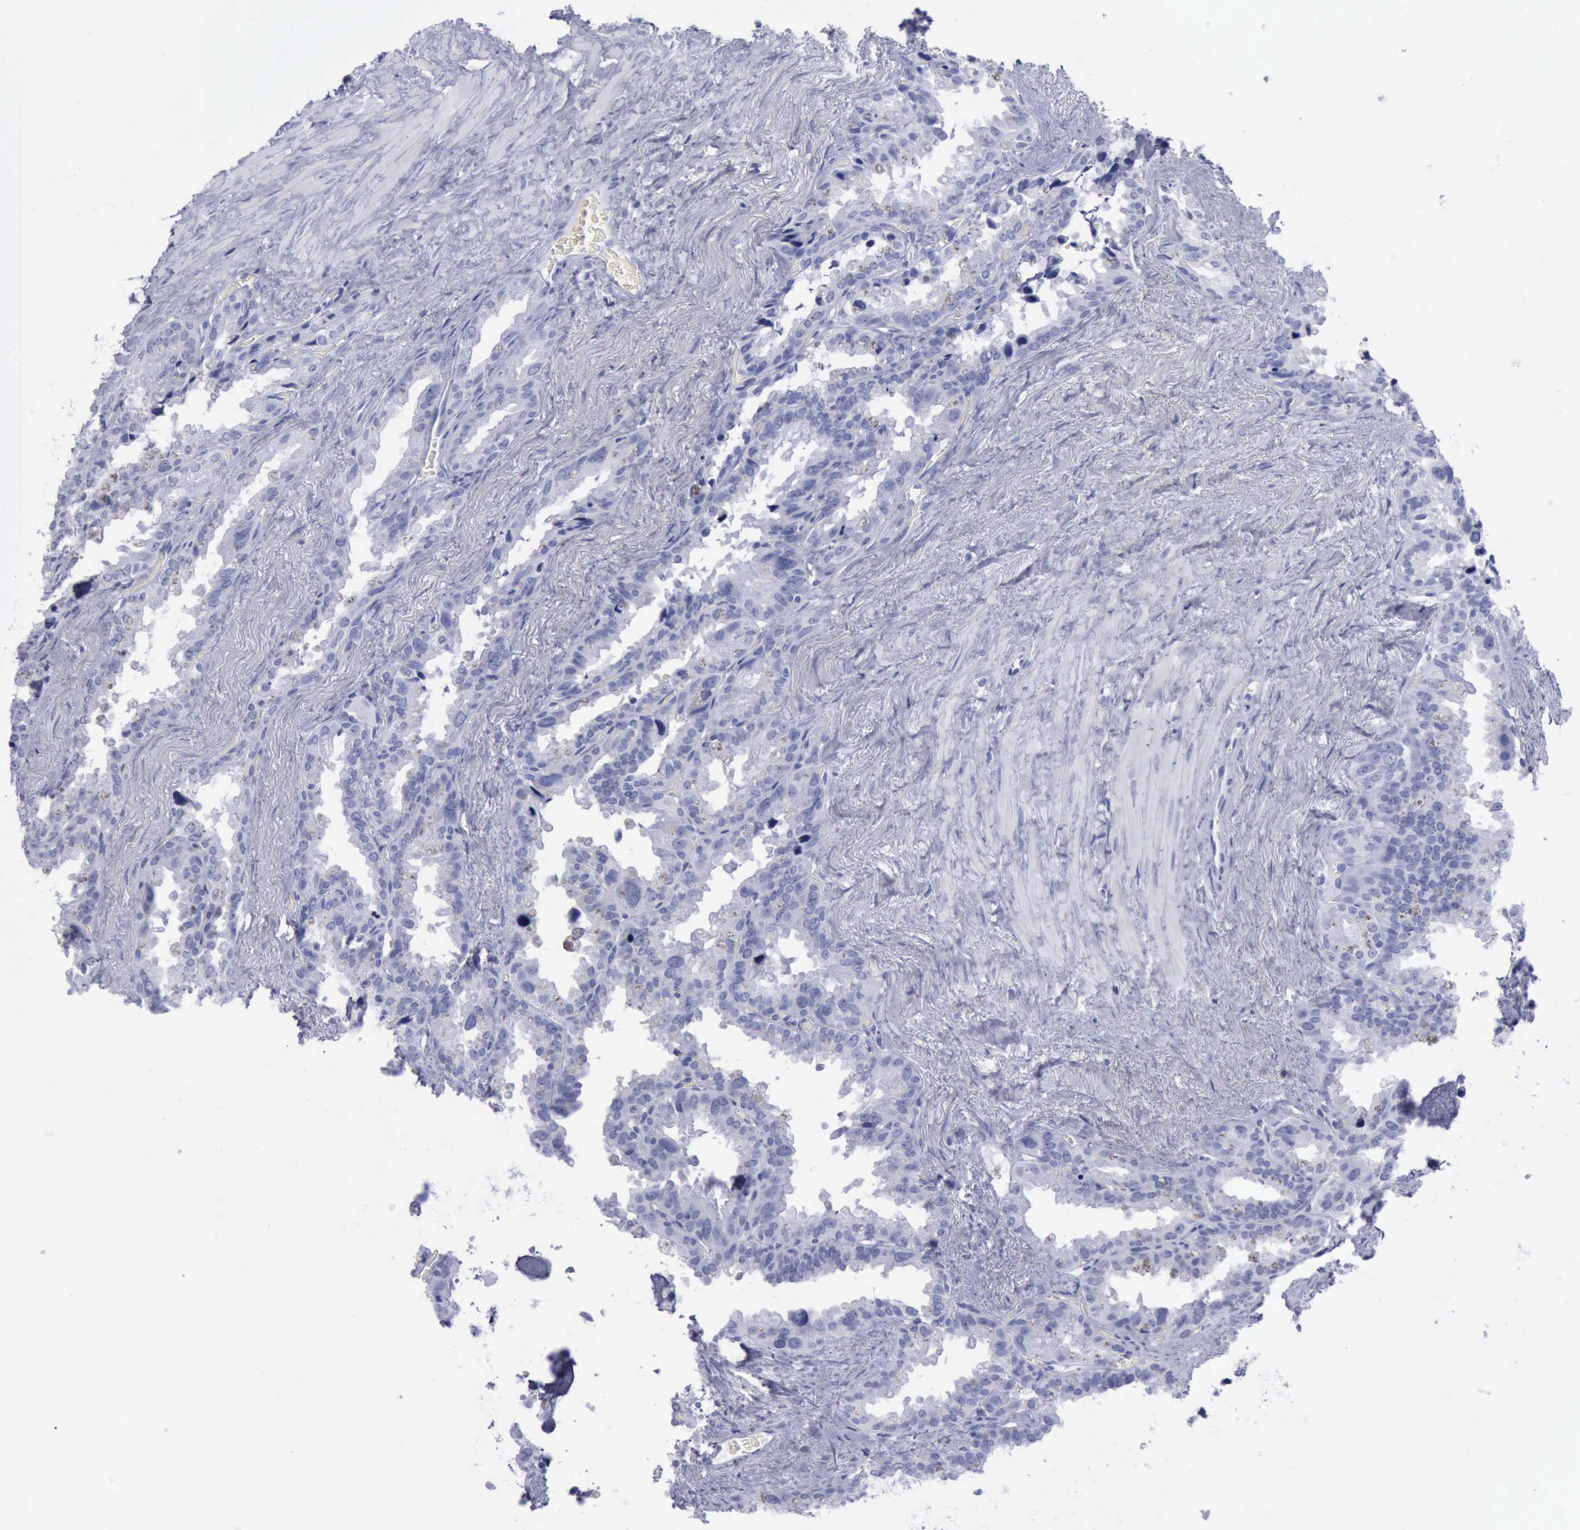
{"staining": {"intensity": "negative", "quantity": "none", "location": "none"}, "tissue": "seminal vesicle", "cell_type": "Glandular cells", "image_type": "normal", "snomed": [{"axis": "morphology", "description": "Normal tissue, NOS"}, {"axis": "topography", "description": "Prostate"}, {"axis": "topography", "description": "Seminal veicle"}], "caption": "High magnification brightfield microscopy of normal seminal vesicle stained with DAB (brown) and counterstained with hematoxylin (blue): glandular cells show no significant staining. The staining was performed using DAB (3,3'-diaminobenzidine) to visualize the protein expression in brown, while the nuclei were stained in blue with hematoxylin (Magnification: 20x).", "gene": "KRT13", "patient": {"sex": "male", "age": 63}}